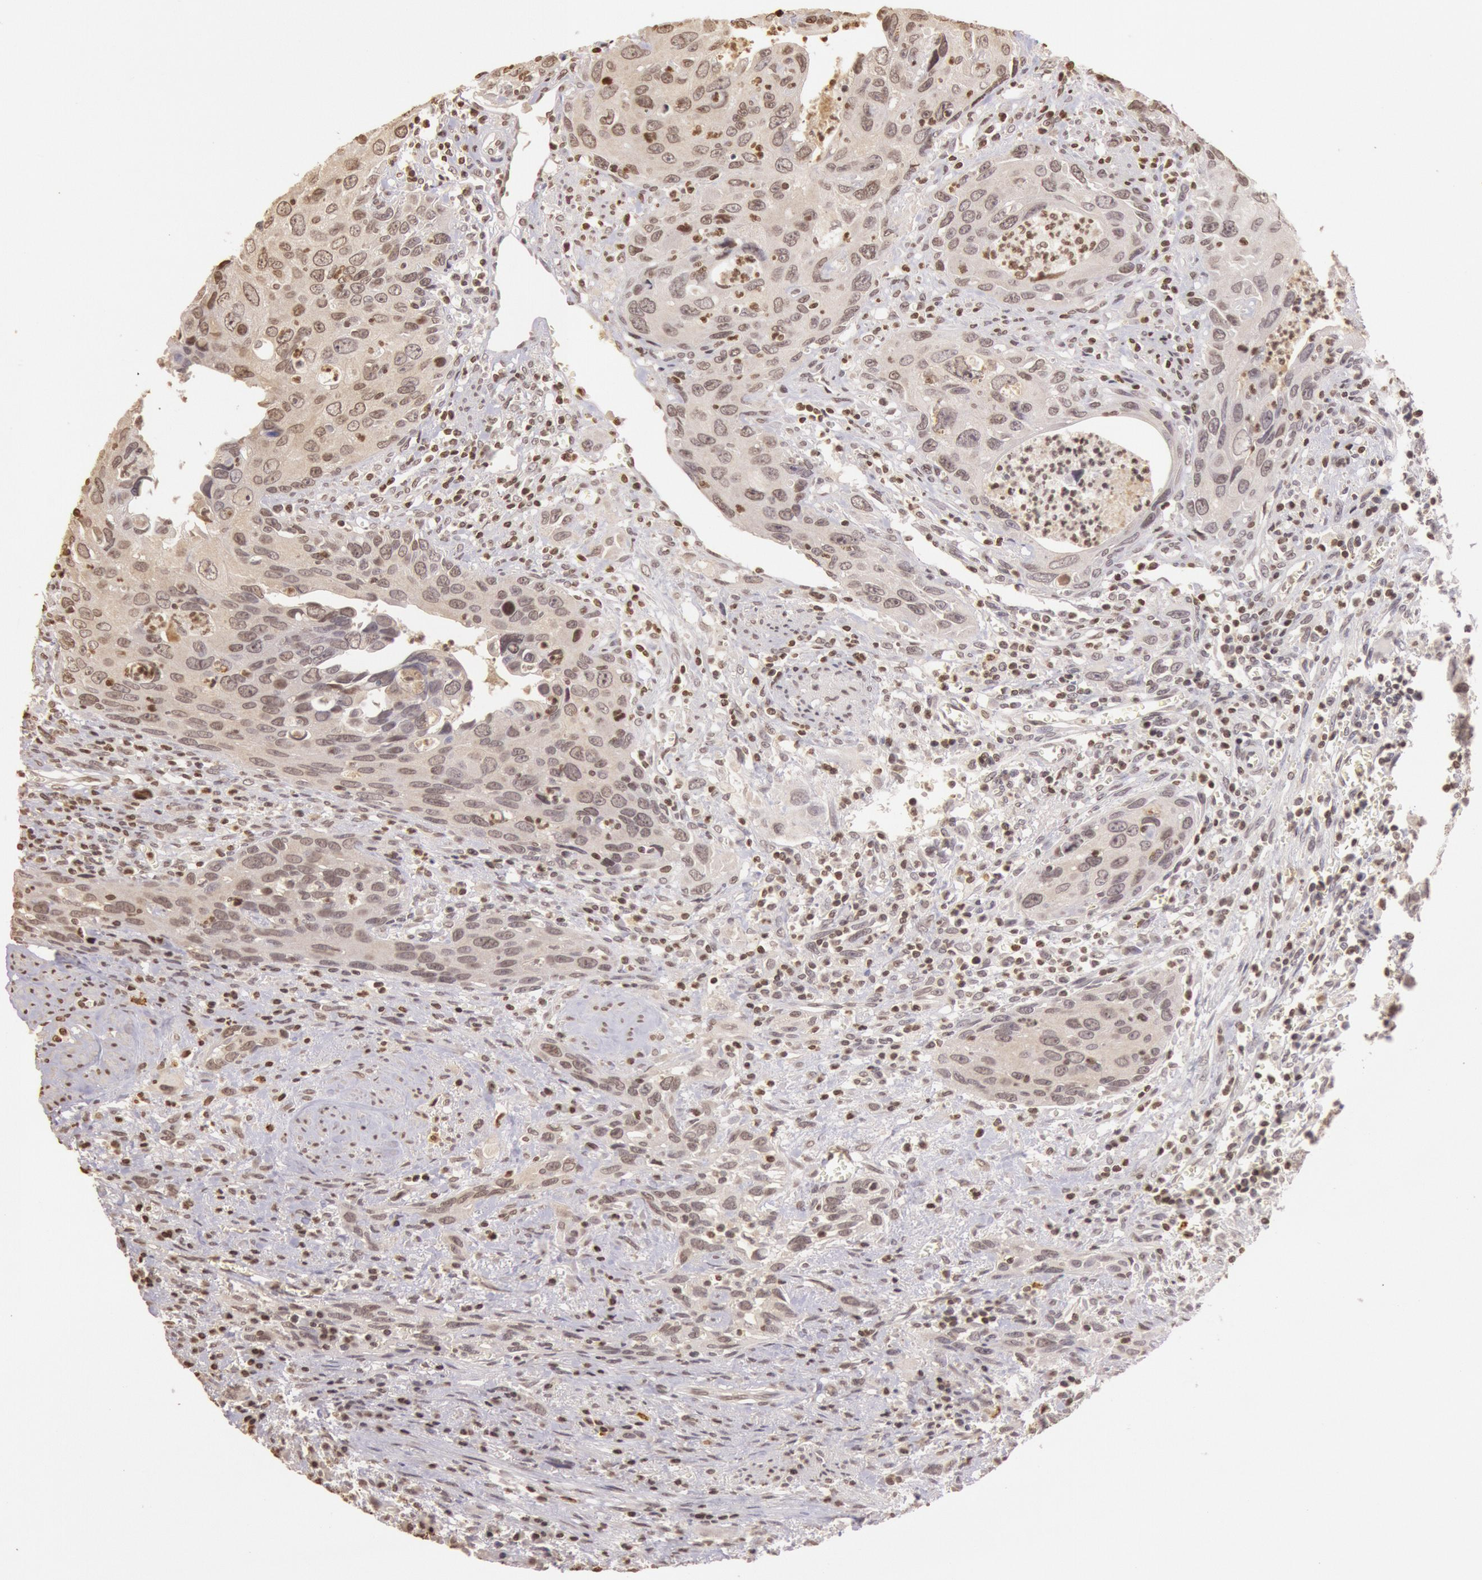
{"staining": {"intensity": "weak", "quantity": "<25%", "location": "cytoplasmic/membranous,nuclear"}, "tissue": "urothelial cancer", "cell_type": "Tumor cells", "image_type": "cancer", "snomed": [{"axis": "morphology", "description": "Urothelial carcinoma, High grade"}, {"axis": "topography", "description": "Urinary bladder"}], "caption": "Immunohistochemistry (IHC) photomicrograph of neoplastic tissue: human urothelial carcinoma (high-grade) stained with DAB (3,3'-diaminobenzidine) reveals no significant protein positivity in tumor cells. (DAB IHC visualized using brightfield microscopy, high magnification).", "gene": "SOD1", "patient": {"sex": "male", "age": 71}}